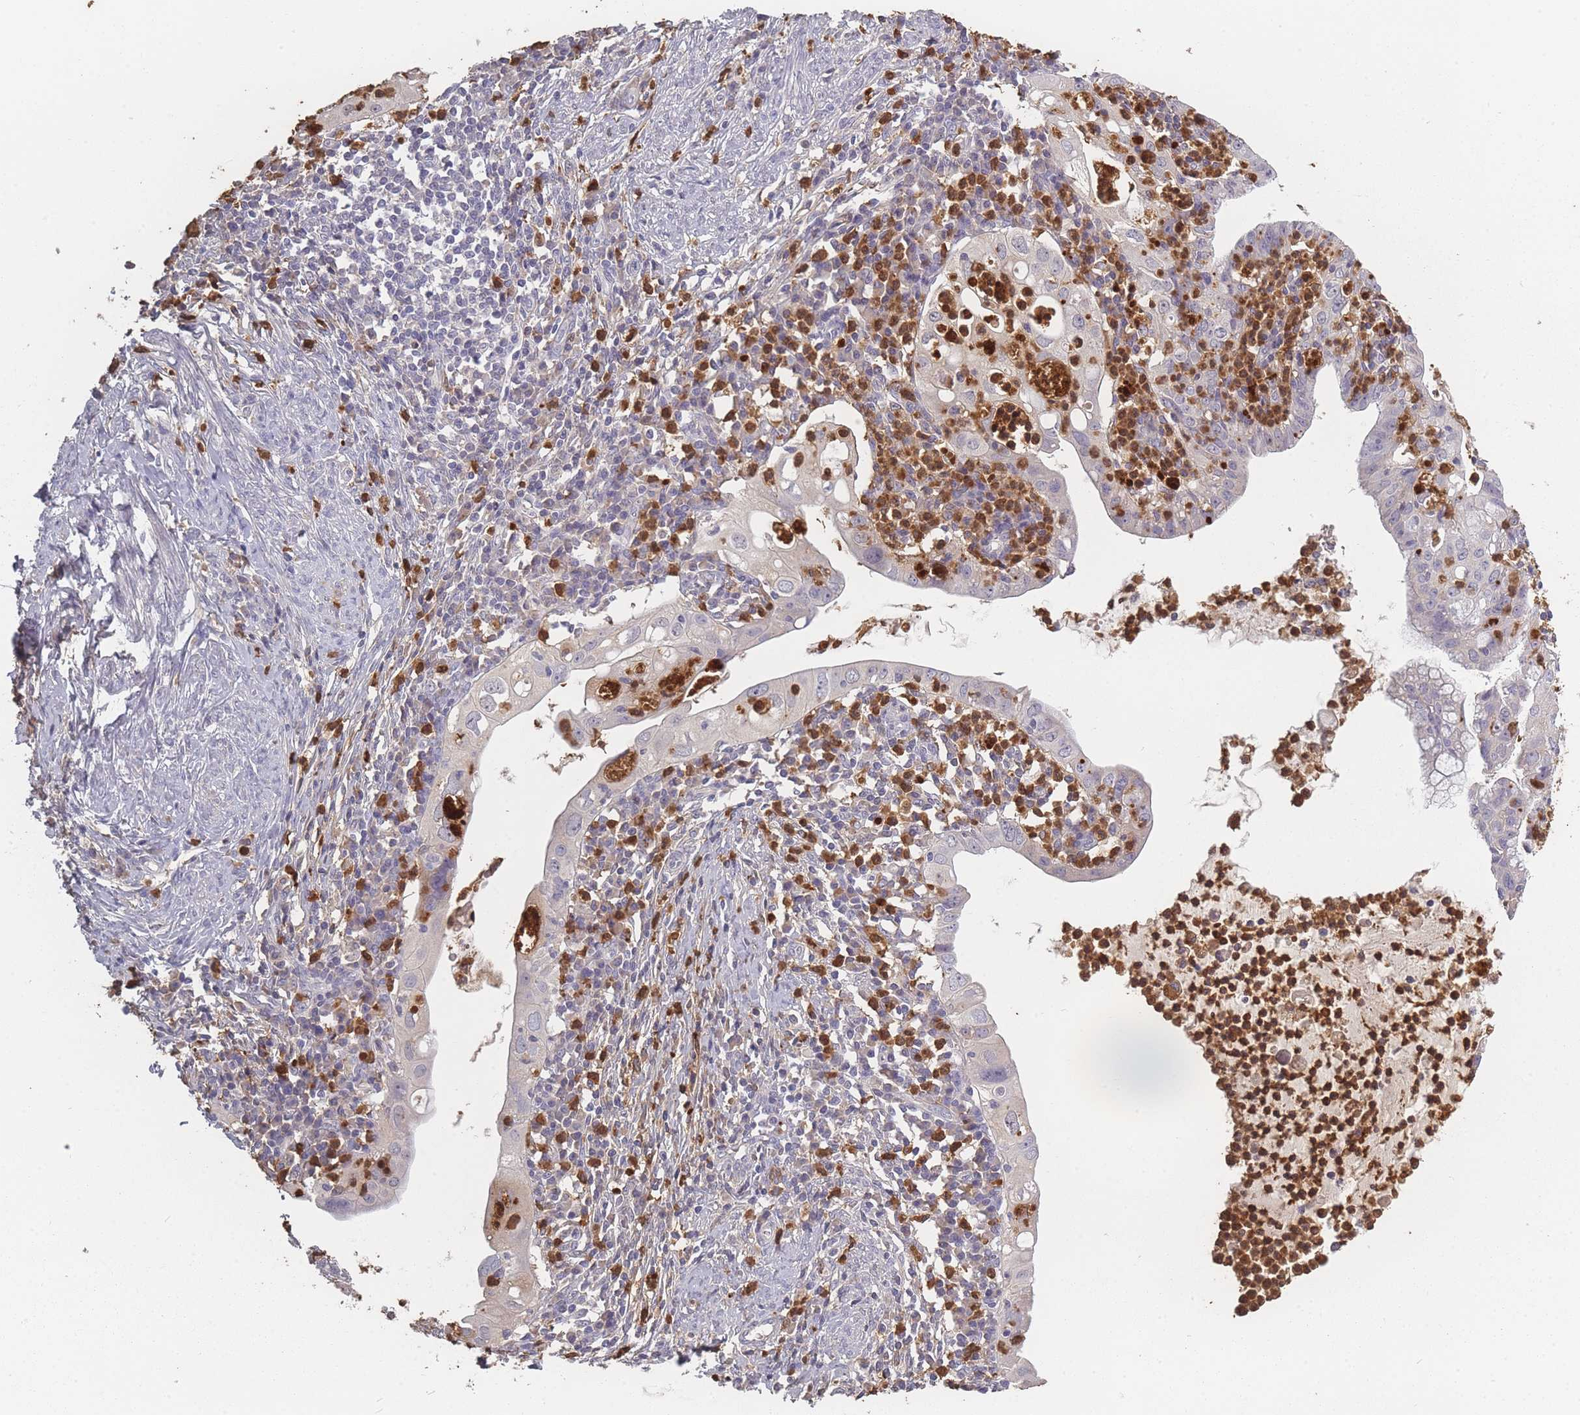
{"staining": {"intensity": "negative", "quantity": "none", "location": "none"}, "tissue": "cervical cancer", "cell_type": "Tumor cells", "image_type": "cancer", "snomed": [{"axis": "morphology", "description": "Adenocarcinoma, NOS"}, {"axis": "topography", "description": "Cervix"}], "caption": "Immunohistochemistry (IHC) image of human cervical adenocarcinoma stained for a protein (brown), which displays no expression in tumor cells. (Immunohistochemistry, brightfield microscopy, high magnification).", "gene": "BST1", "patient": {"sex": "female", "age": 36}}